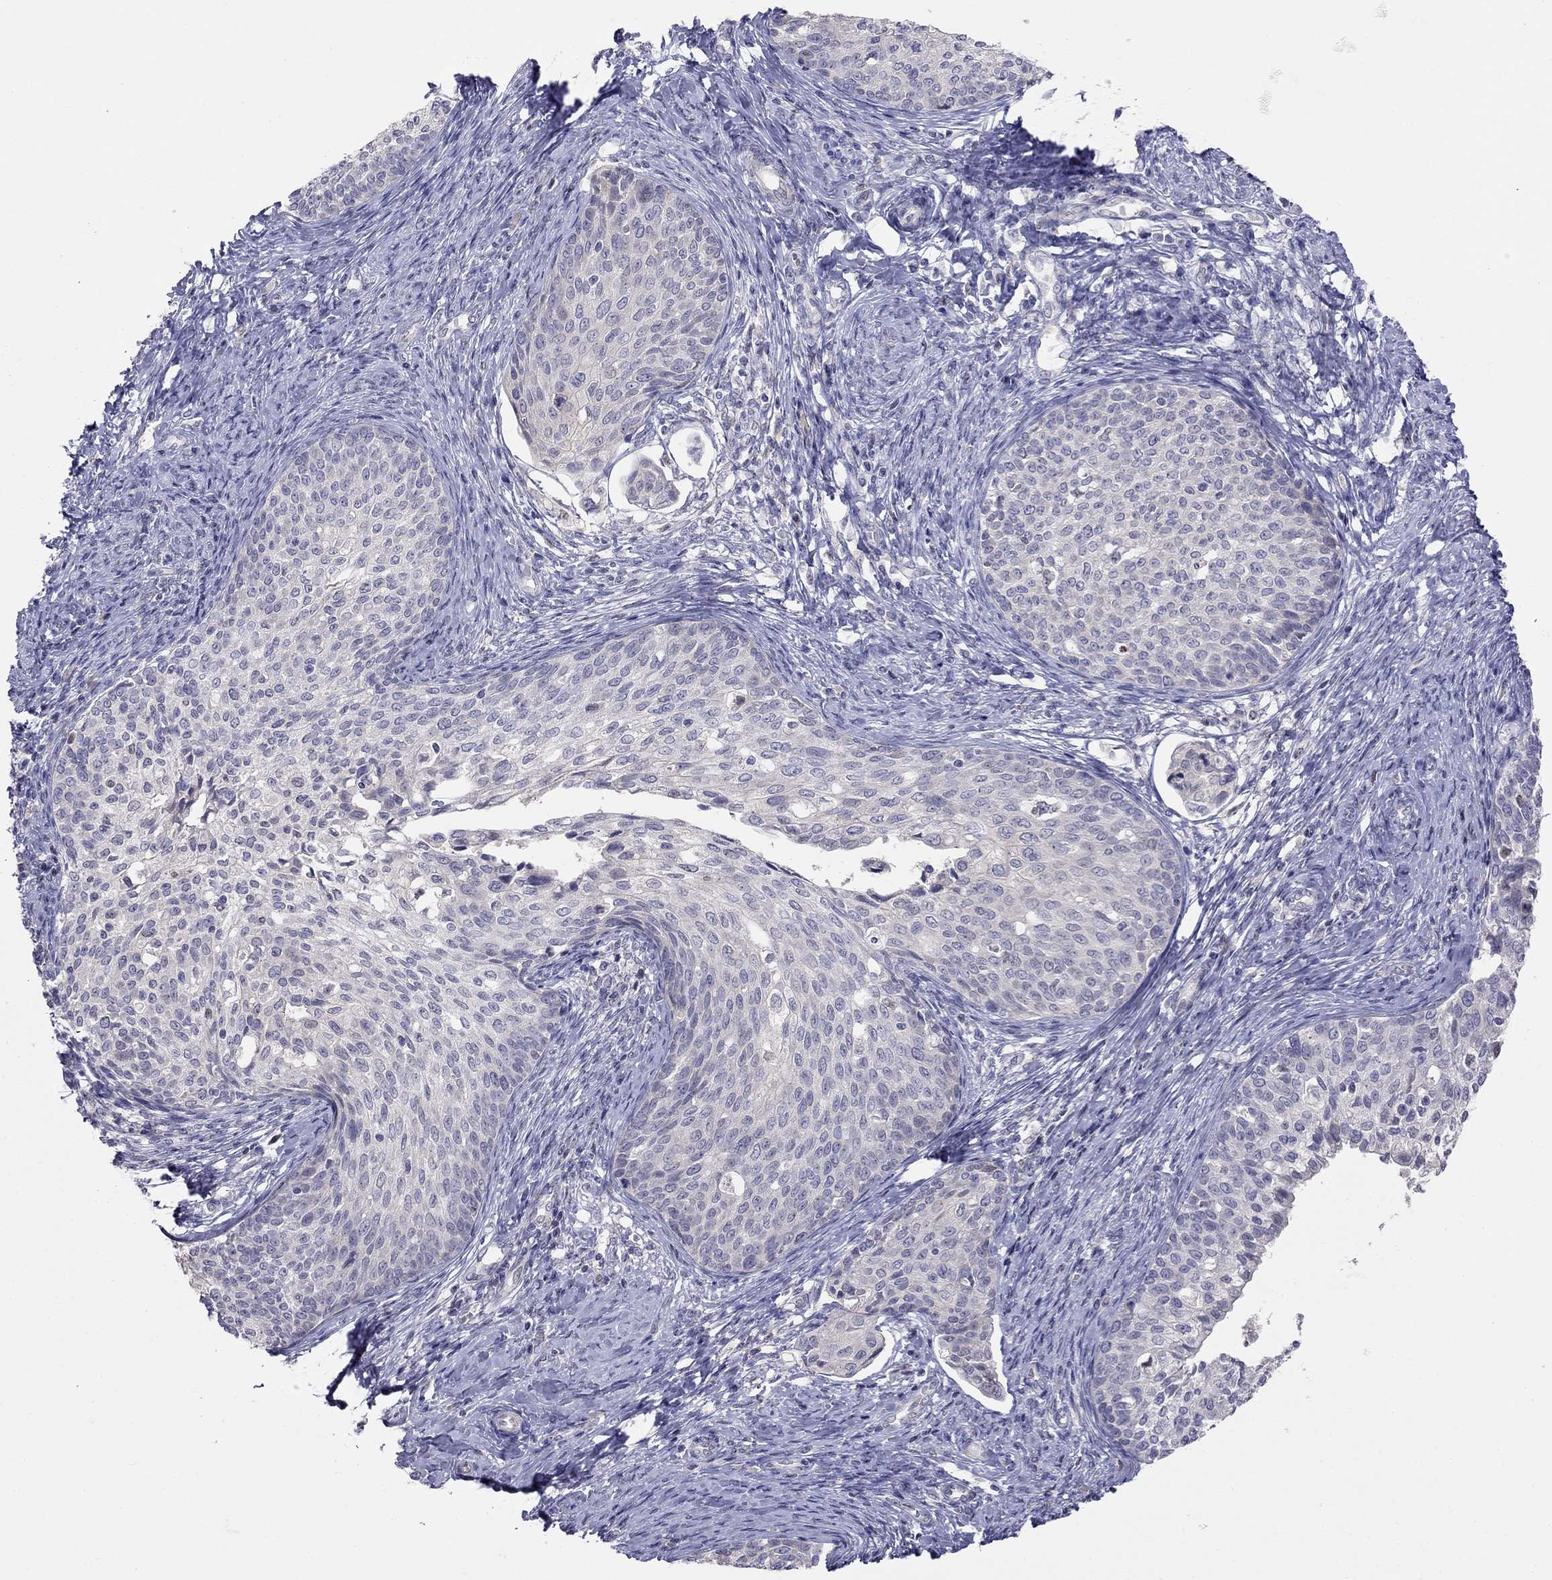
{"staining": {"intensity": "negative", "quantity": "none", "location": "none"}, "tissue": "cervical cancer", "cell_type": "Tumor cells", "image_type": "cancer", "snomed": [{"axis": "morphology", "description": "Squamous cell carcinoma, NOS"}, {"axis": "topography", "description": "Cervix"}], "caption": "A micrograph of squamous cell carcinoma (cervical) stained for a protein shows no brown staining in tumor cells.", "gene": "LRRC39", "patient": {"sex": "female", "age": 51}}